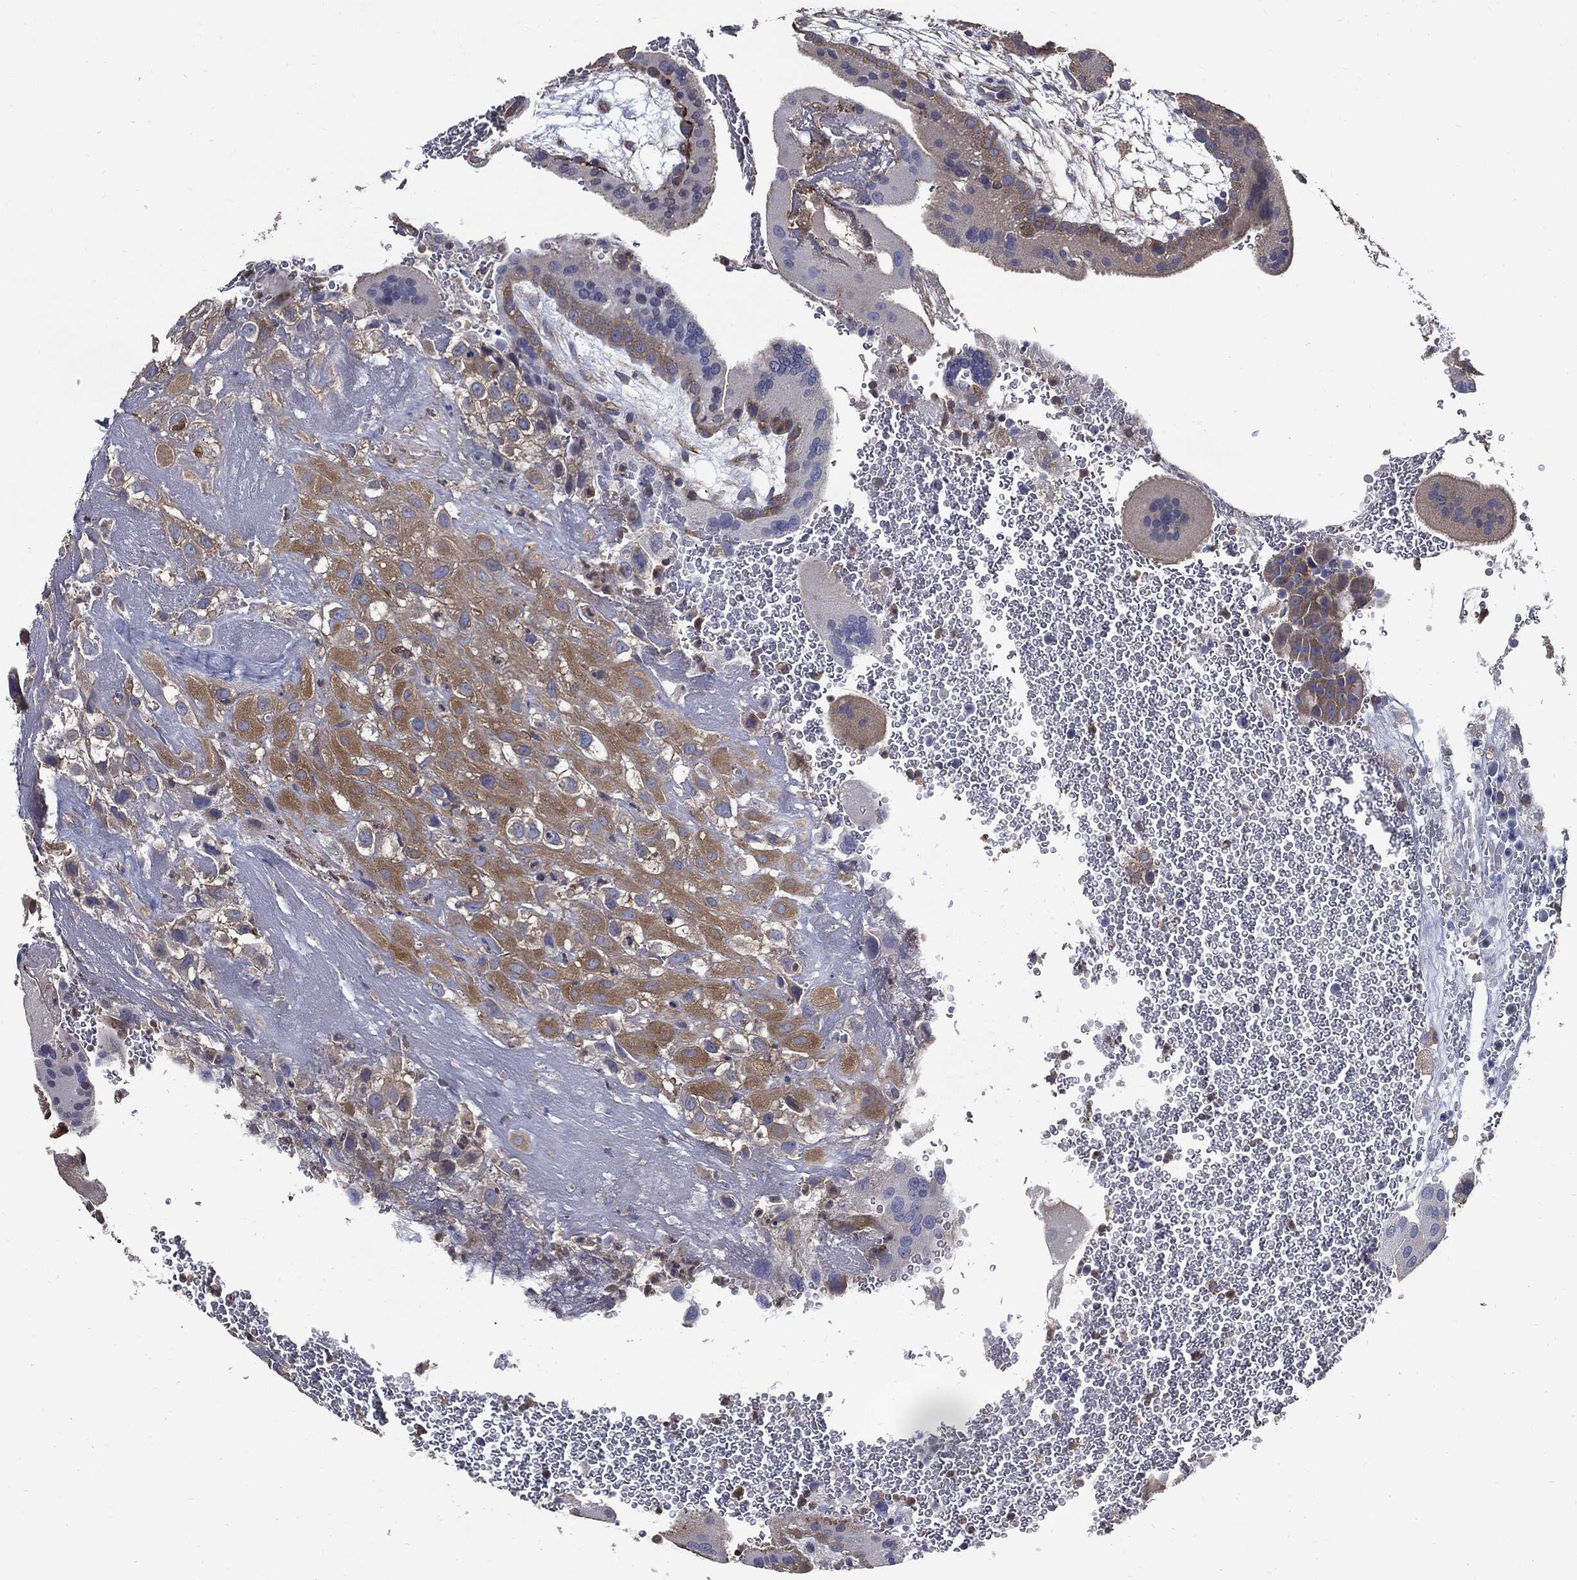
{"staining": {"intensity": "weak", "quantity": ">75%", "location": "cytoplasmic/membranous"}, "tissue": "placenta", "cell_type": "Decidual cells", "image_type": "normal", "snomed": [{"axis": "morphology", "description": "Normal tissue, NOS"}, {"axis": "topography", "description": "Placenta"}], "caption": "Protein expression analysis of unremarkable placenta shows weak cytoplasmic/membranous expression in about >75% of decidual cells.", "gene": "PDCD6IP", "patient": {"sex": "female", "age": 19}}